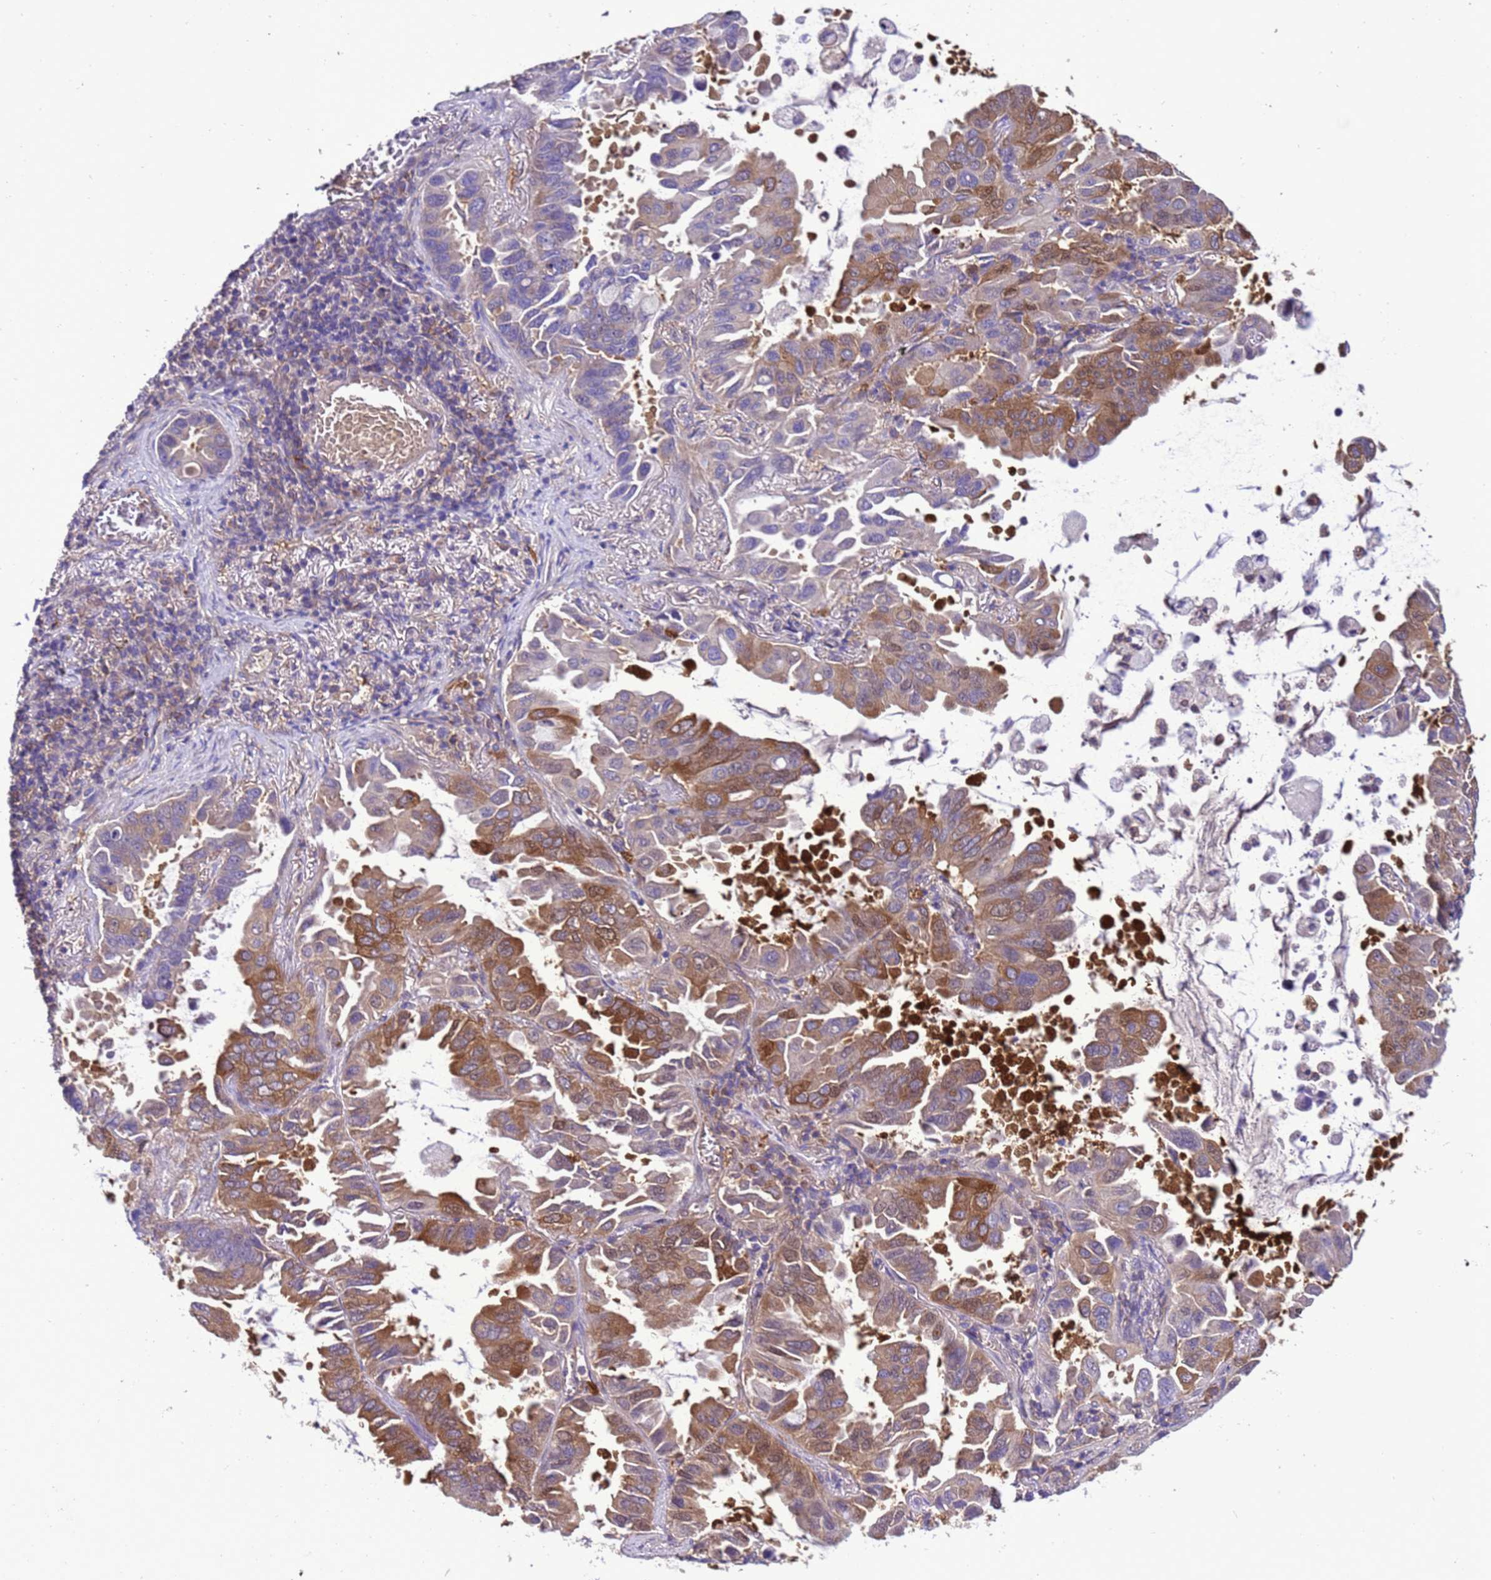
{"staining": {"intensity": "moderate", "quantity": "25%-75%", "location": "cytoplasmic/membranous"}, "tissue": "lung cancer", "cell_type": "Tumor cells", "image_type": "cancer", "snomed": [{"axis": "morphology", "description": "Adenocarcinoma, NOS"}, {"axis": "topography", "description": "Lung"}], "caption": "Protein expression analysis of human adenocarcinoma (lung) reveals moderate cytoplasmic/membranous positivity in approximately 25%-75% of tumor cells. Ihc stains the protein in brown and the nuclei are stained blue.", "gene": "RABEP2", "patient": {"sex": "male", "age": 64}}